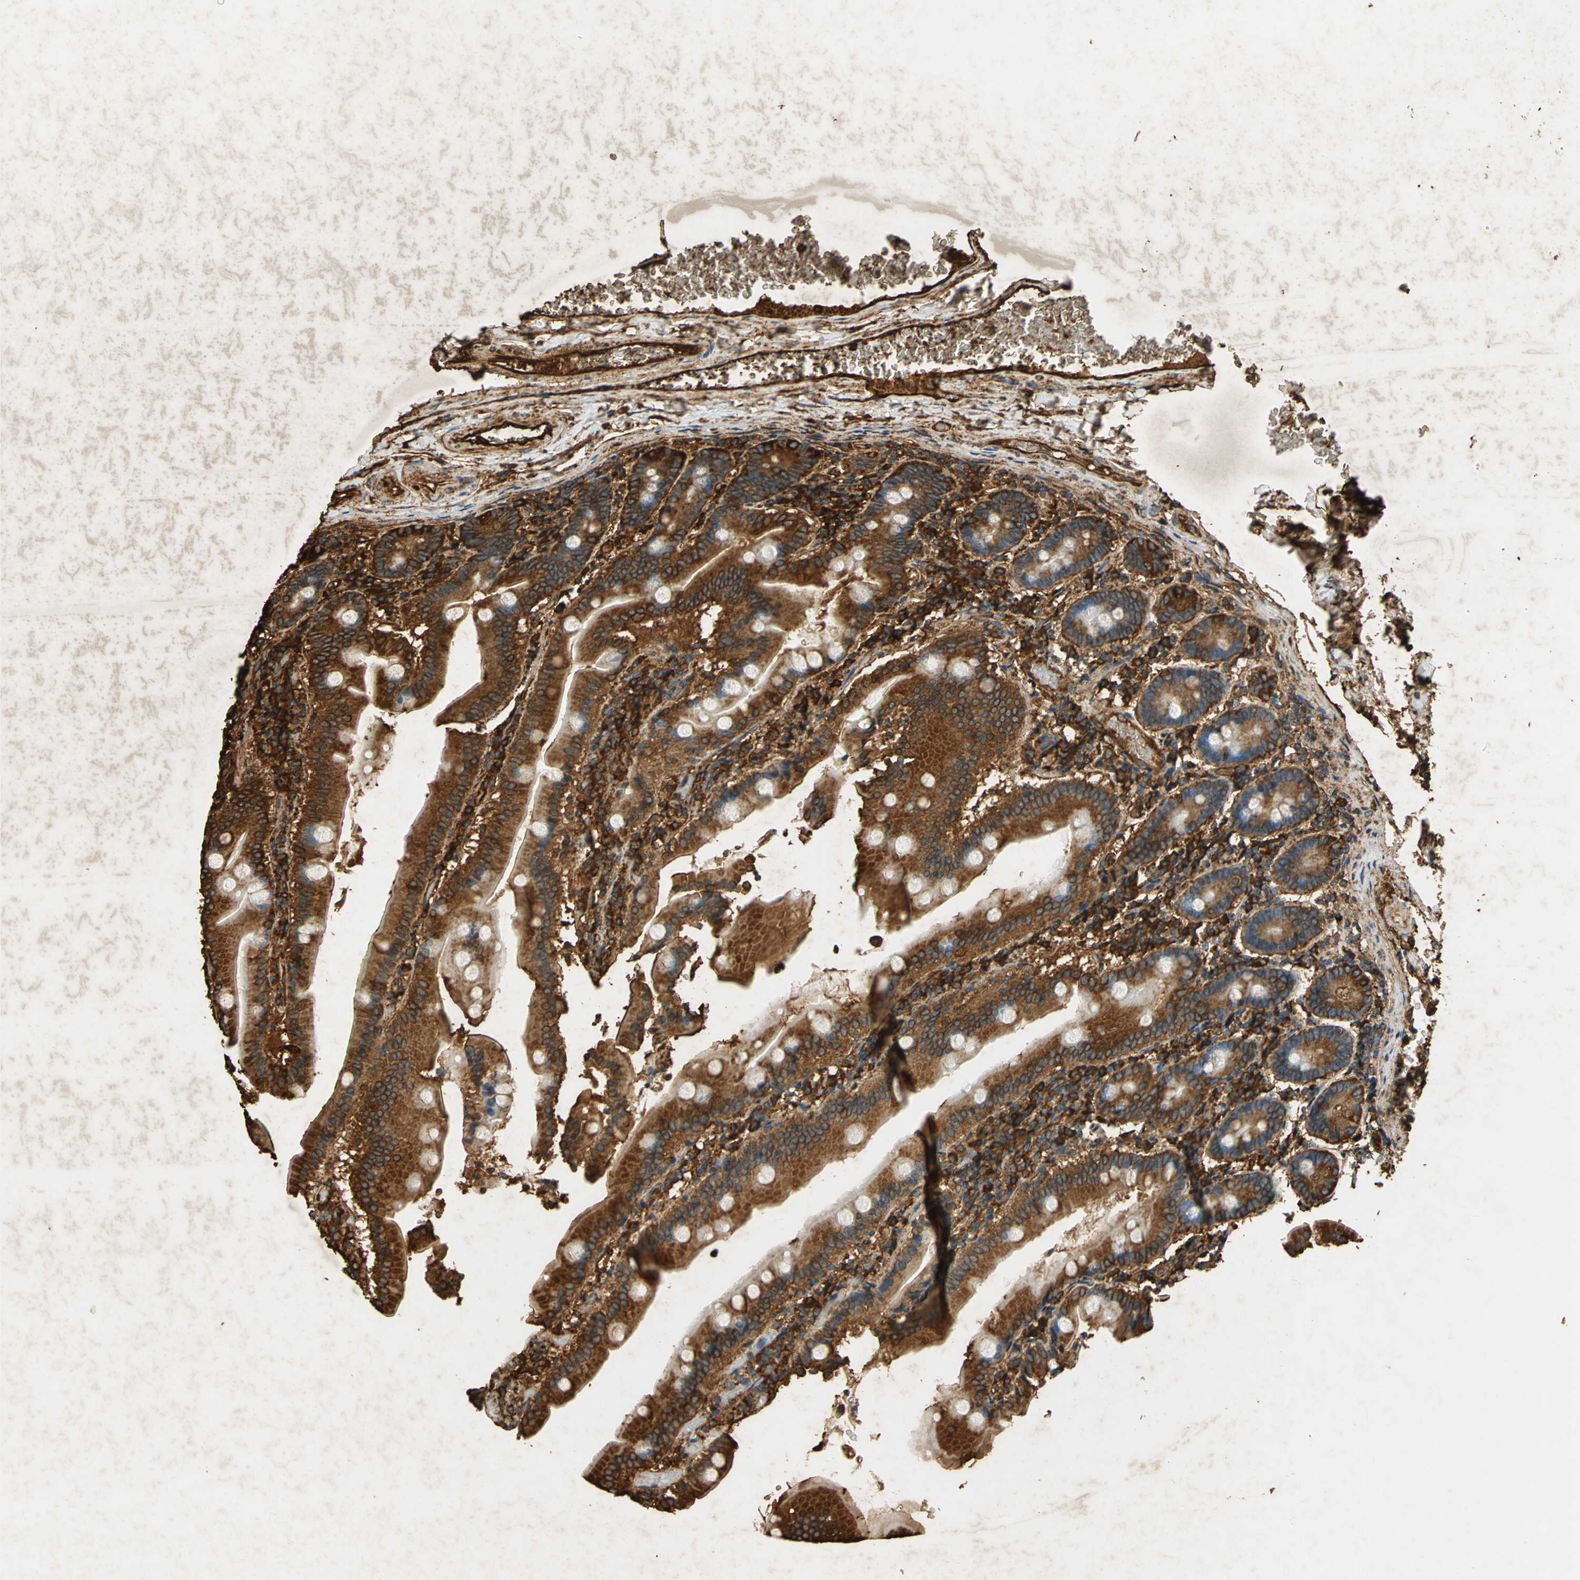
{"staining": {"intensity": "strong", "quantity": ">75%", "location": "cytoplasmic/membranous"}, "tissue": "duodenum", "cell_type": "Glandular cells", "image_type": "normal", "snomed": [{"axis": "morphology", "description": "Normal tissue, NOS"}, {"axis": "topography", "description": "Duodenum"}], "caption": "Duodenum stained with immunohistochemistry exhibits strong cytoplasmic/membranous staining in approximately >75% of glandular cells. (DAB IHC with brightfield microscopy, high magnification).", "gene": "HSP90B1", "patient": {"sex": "female", "age": 53}}